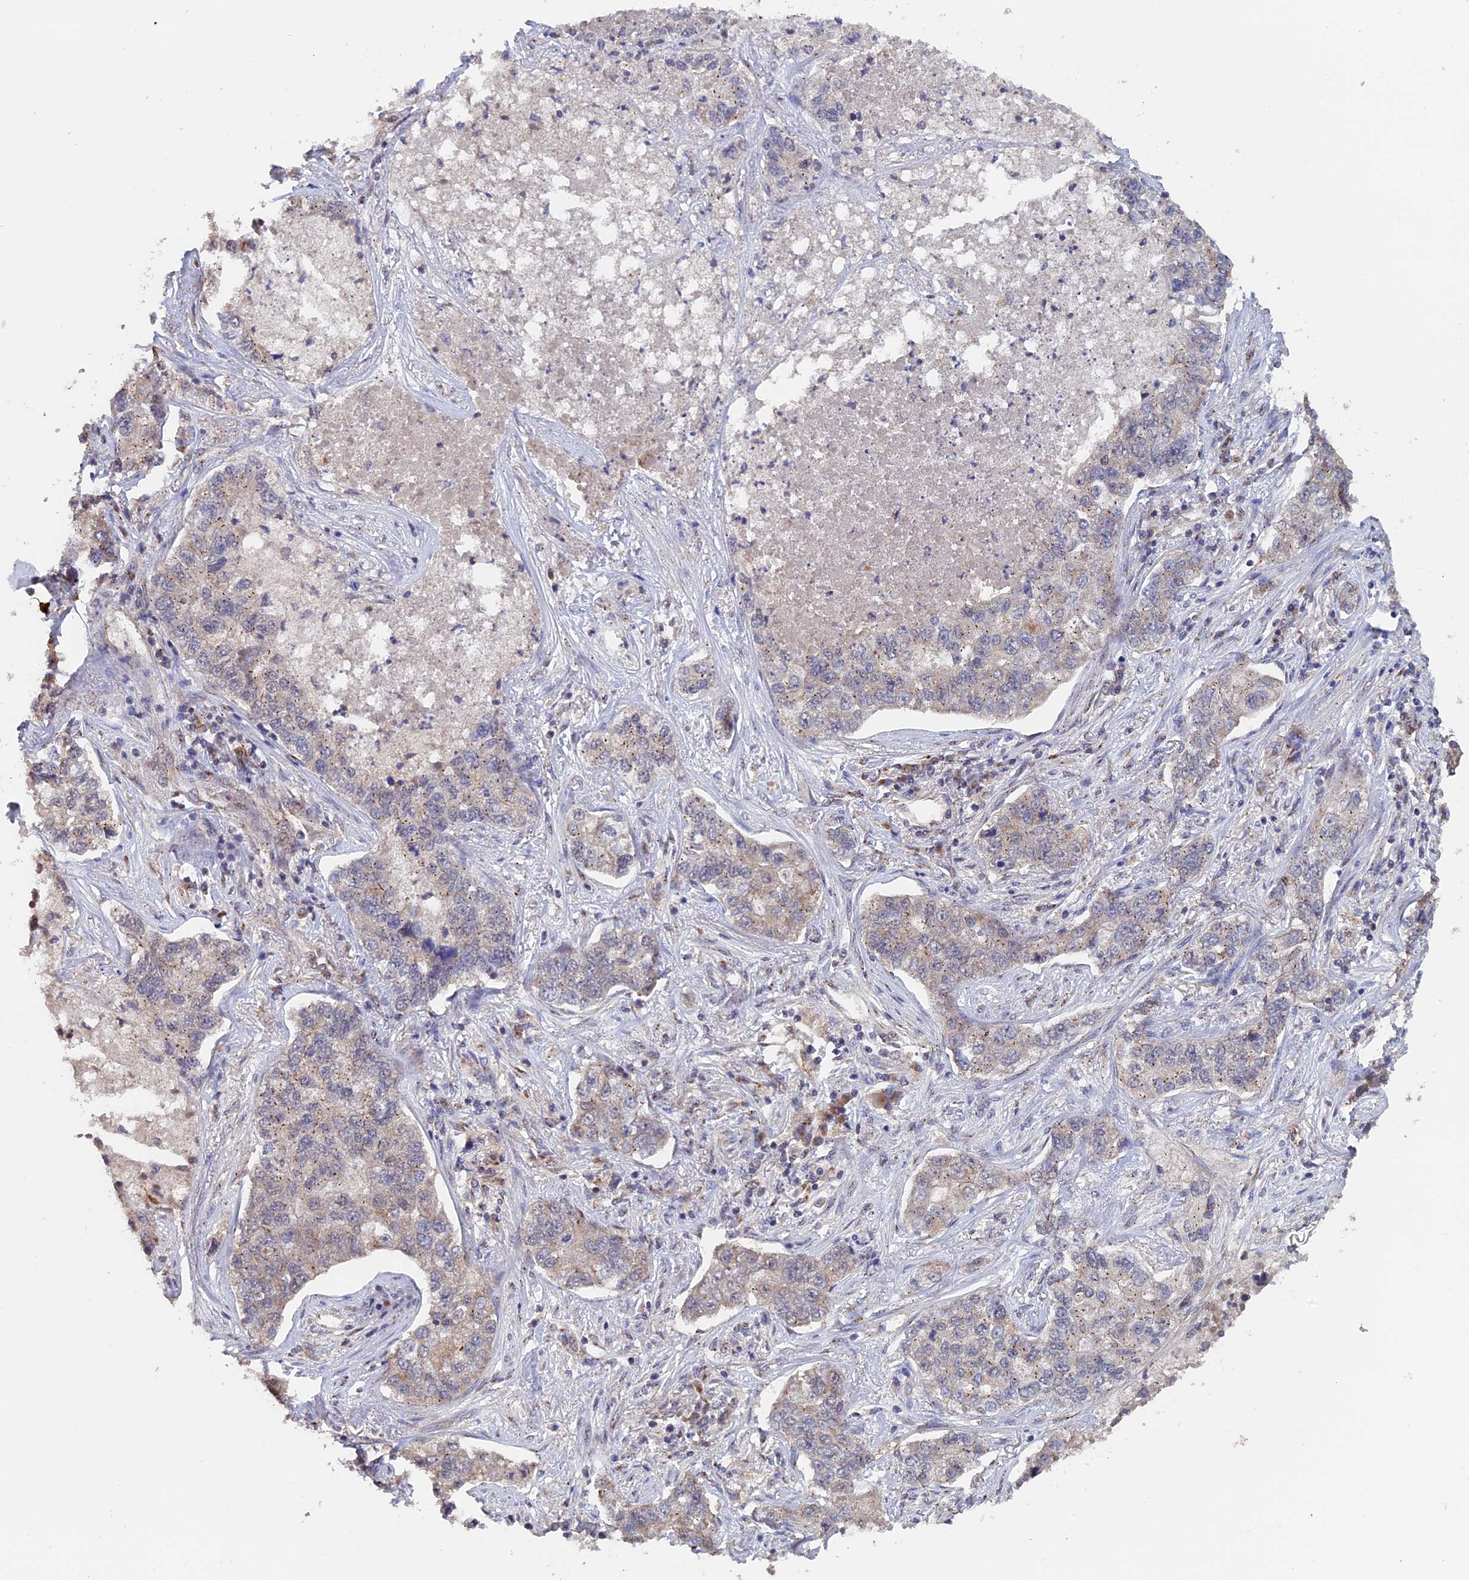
{"staining": {"intensity": "moderate", "quantity": "<25%", "location": "cytoplasmic/membranous"}, "tissue": "lung cancer", "cell_type": "Tumor cells", "image_type": "cancer", "snomed": [{"axis": "morphology", "description": "Adenocarcinoma, NOS"}, {"axis": "topography", "description": "Lung"}], "caption": "Lung cancer stained with a protein marker displays moderate staining in tumor cells.", "gene": "PIGQ", "patient": {"sex": "male", "age": 49}}